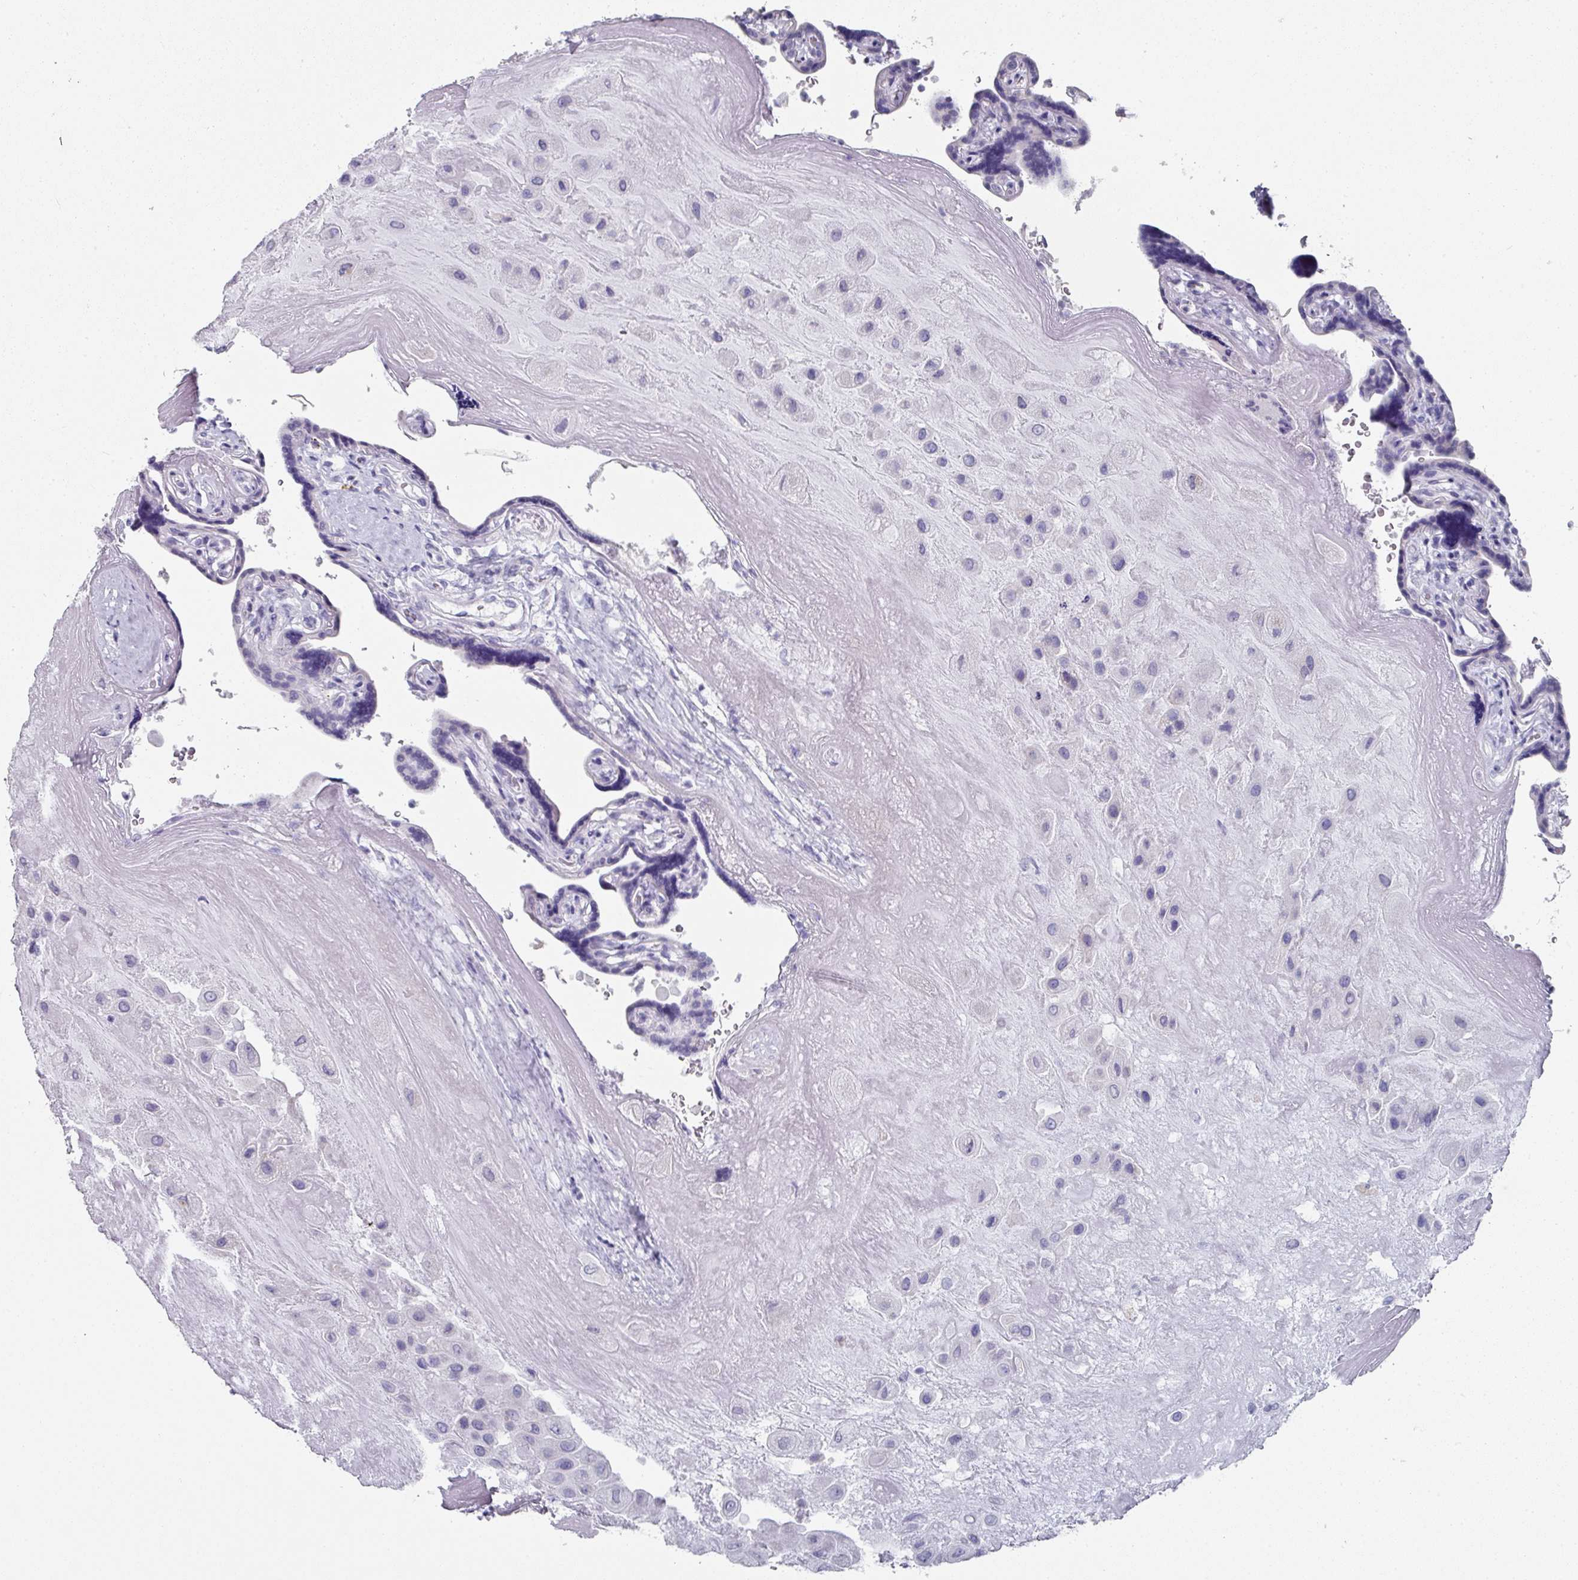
{"staining": {"intensity": "negative", "quantity": "none", "location": "none"}, "tissue": "placenta", "cell_type": "Decidual cells", "image_type": "normal", "snomed": [{"axis": "morphology", "description": "Normal tissue, NOS"}, {"axis": "topography", "description": "Placenta"}], "caption": "This photomicrograph is of unremarkable placenta stained with IHC to label a protein in brown with the nuclei are counter-stained blue. There is no staining in decidual cells. (DAB (3,3'-diaminobenzidine) IHC, high magnification).", "gene": "SETBP1", "patient": {"sex": "female", "age": 32}}